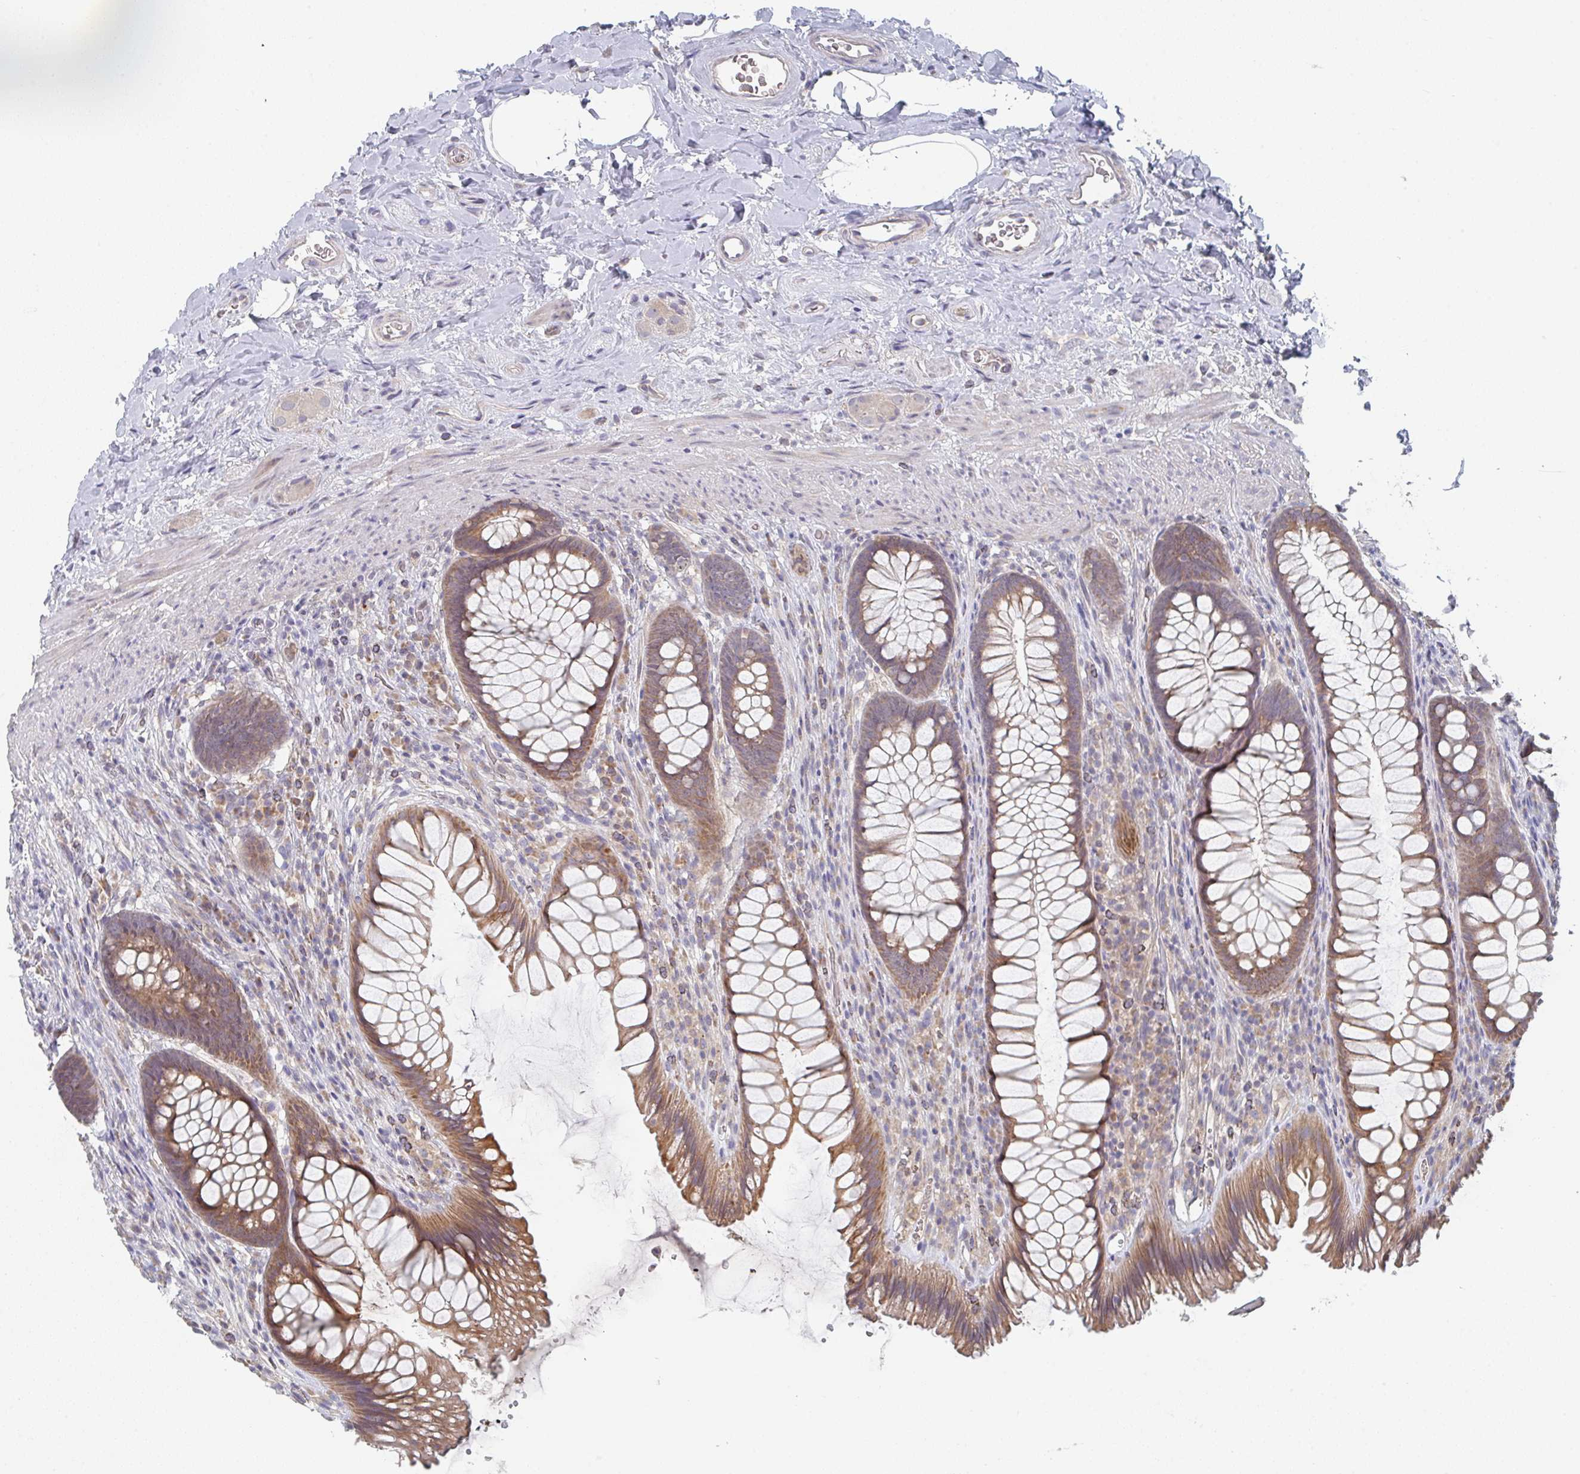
{"staining": {"intensity": "moderate", "quantity": ">75%", "location": "cytoplasmic/membranous"}, "tissue": "rectum", "cell_type": "Glandular cells", "image_type": "normal", "snomed": [{"axis": "morphology", "description": "Normal tissue, NOS"}, {"axis": "topography", "description": "Rectum"}], "caption": "A medium amount of moderate cytoplasmic/membranous positivity is present in about >75% of glandular cells in unremarkable rectum. The protein of interest is stained brown, and the nuclei are stained in blue (DAB (3,3'-diaminobenzidine) IHC with brightfield microscopy, high magnification).", "gene": "ELOVL1", "patient": {"sex": "male", "age": 53}}